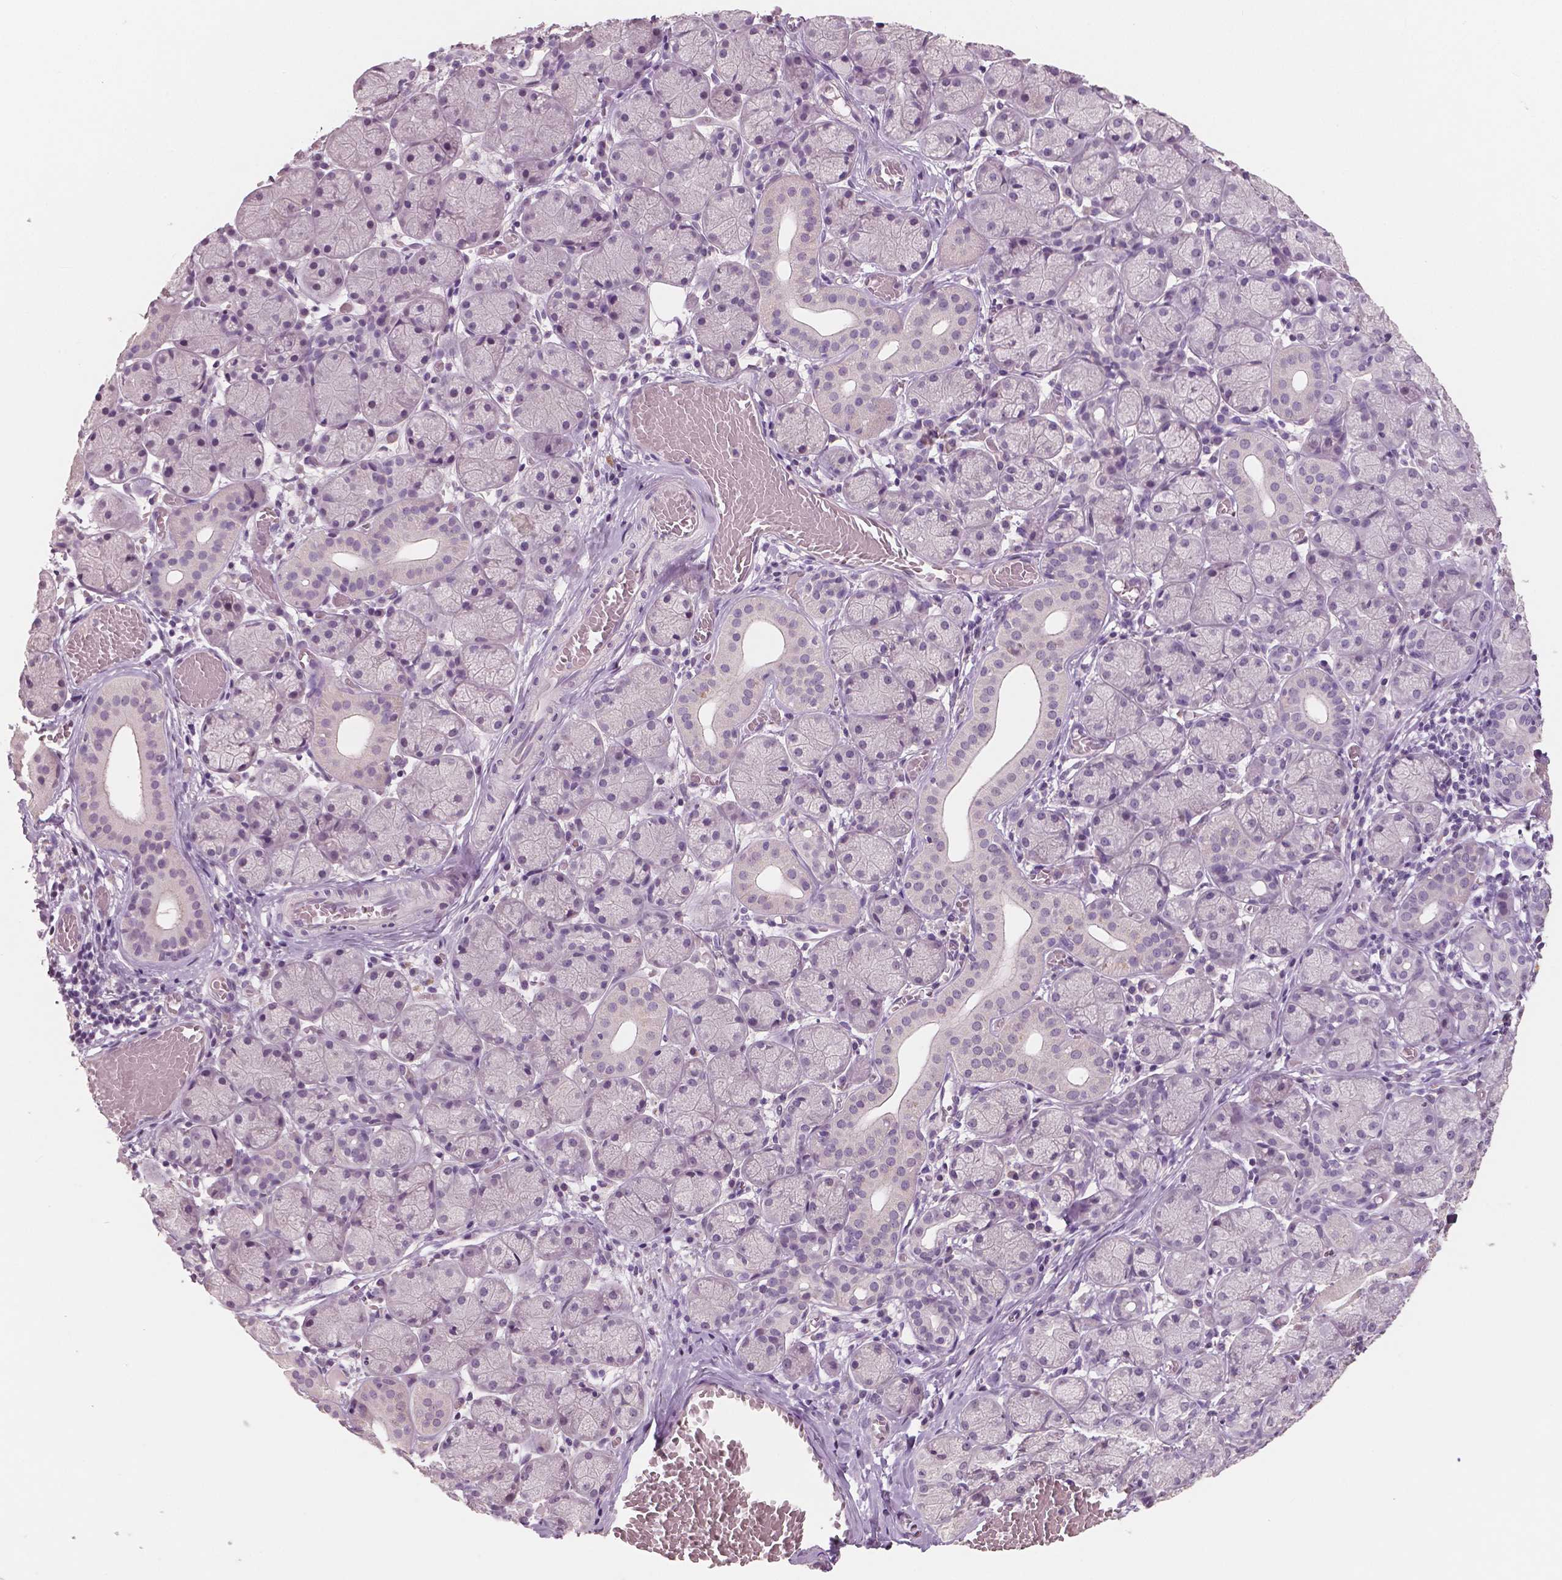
{"staining": {"intensity": "negative", "quantity": "none", "location": "none"}, "tissue": "salivary gland", "cell_type": "Glandular cells", "image_type": "normal", "snomed": [{"axis": "morphology", "description": "Normal tissue, NOS"}, {"axis": "topography", "description": "Salivary gland"}, {"axis": "topography", "description": "Peripheral nerve tissue"}], "caption": "High power microscopy histopathology image of an immunohistochemistry (IHC) histopathology image of normal salivary gland, revealing no significant positivity in glandular cells. The staining is performed using DAB brown chromogen with nuclei counter-stained in using hematoxylin.", "gene": "NECAB1", "patient": {"sex": "female", "age": 24}}